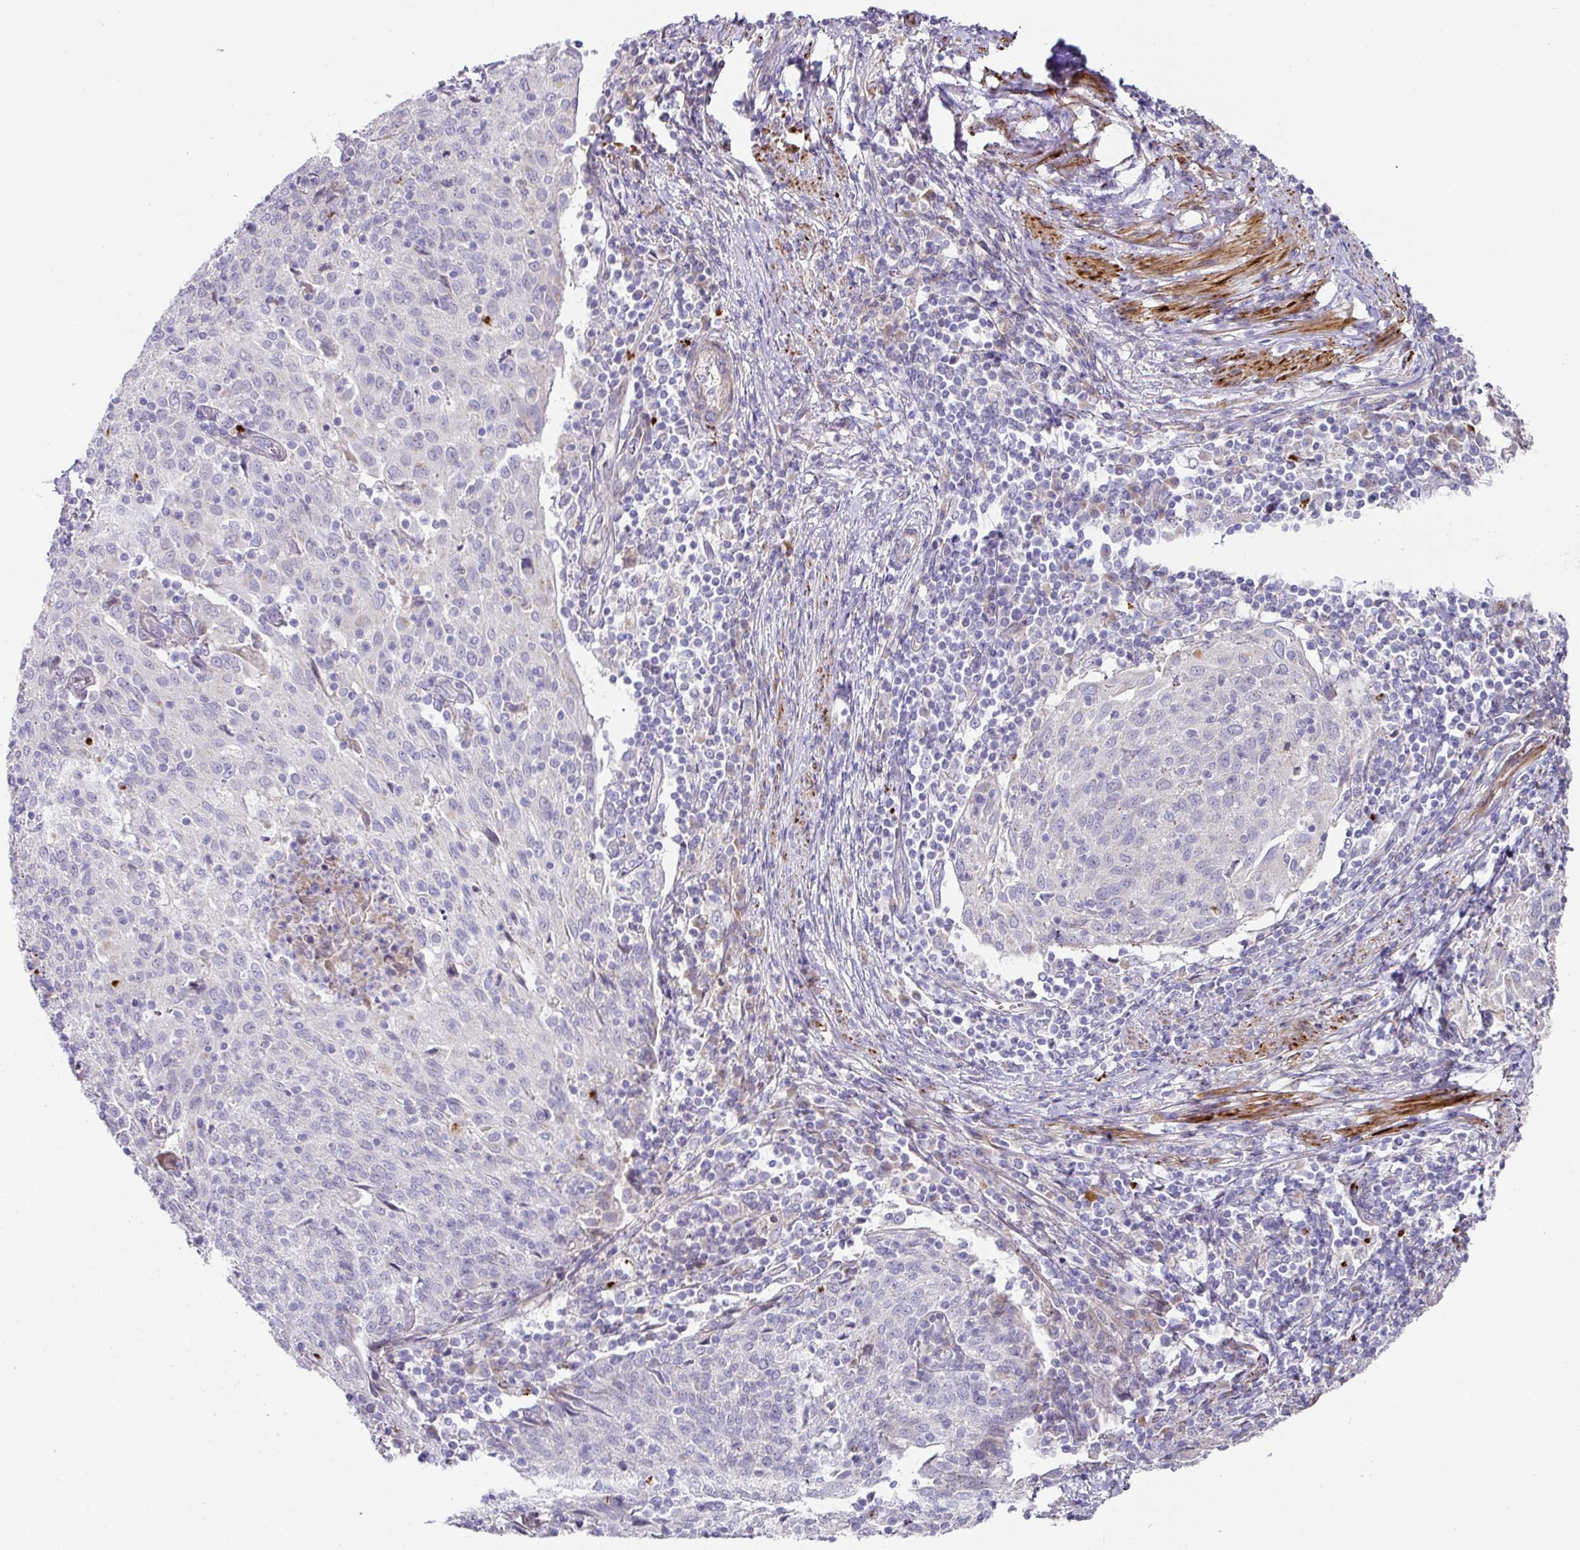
{"staining": {"intensity": "negative", "quantity": "none", "location": "none"}, "tissue": "cervical cancer", "cell_type": "Tumor cells", "image_type": "cancer", "snomed": [{"axis": "morphology", "description": "Squamous cell carcinoma, NOS"}, {"axis": "topography", "description": "Cervix"}], "caption": "Cervical cancer (squamous cell carcinoma) was stained to show a protein in brown. There is no significant staining in tumor cells.", "gene": "TARM1", "patient": {"sex": "female", "age": 52}}